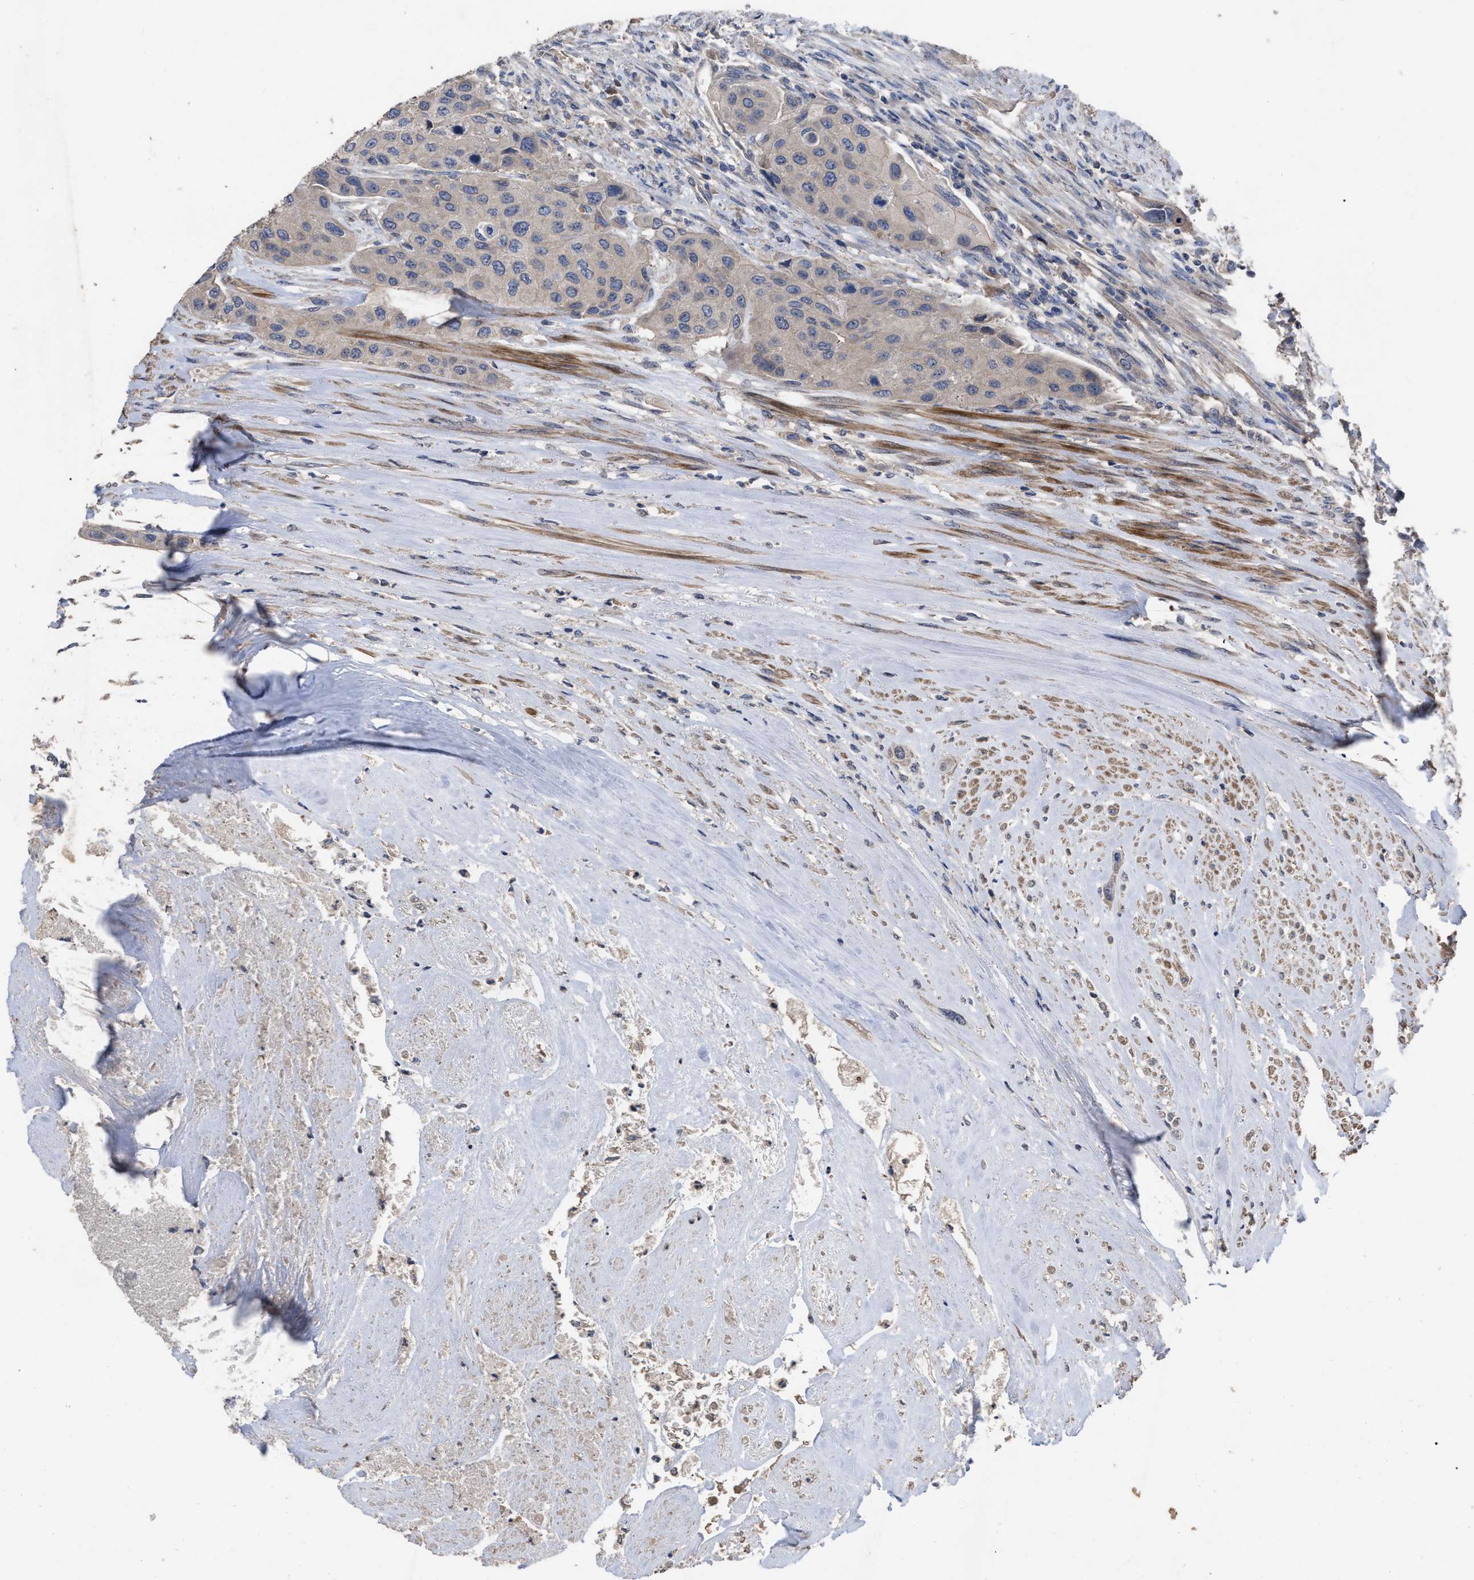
{"staining": {"intensity": "weak", "quantity": "<25%", "location": "cytoplasmic/membranous"}, "tissue": "urothelial cancer", "cell_type": "Tumor cells", "image_type": "cancer", "snomed": [{"axis": "morphology", "description": "Urothelial carcinoma, High grade"}, {"axis": "topography", "description": "Urinary bladder"}], "caption": "The histopathology image displays no staining of tumor cells in high-grade urothelial carcinoma. Nuclei are stained in blue.", "gene": "BTN2A1", "patient": {"sex": "female", "age": 56}}